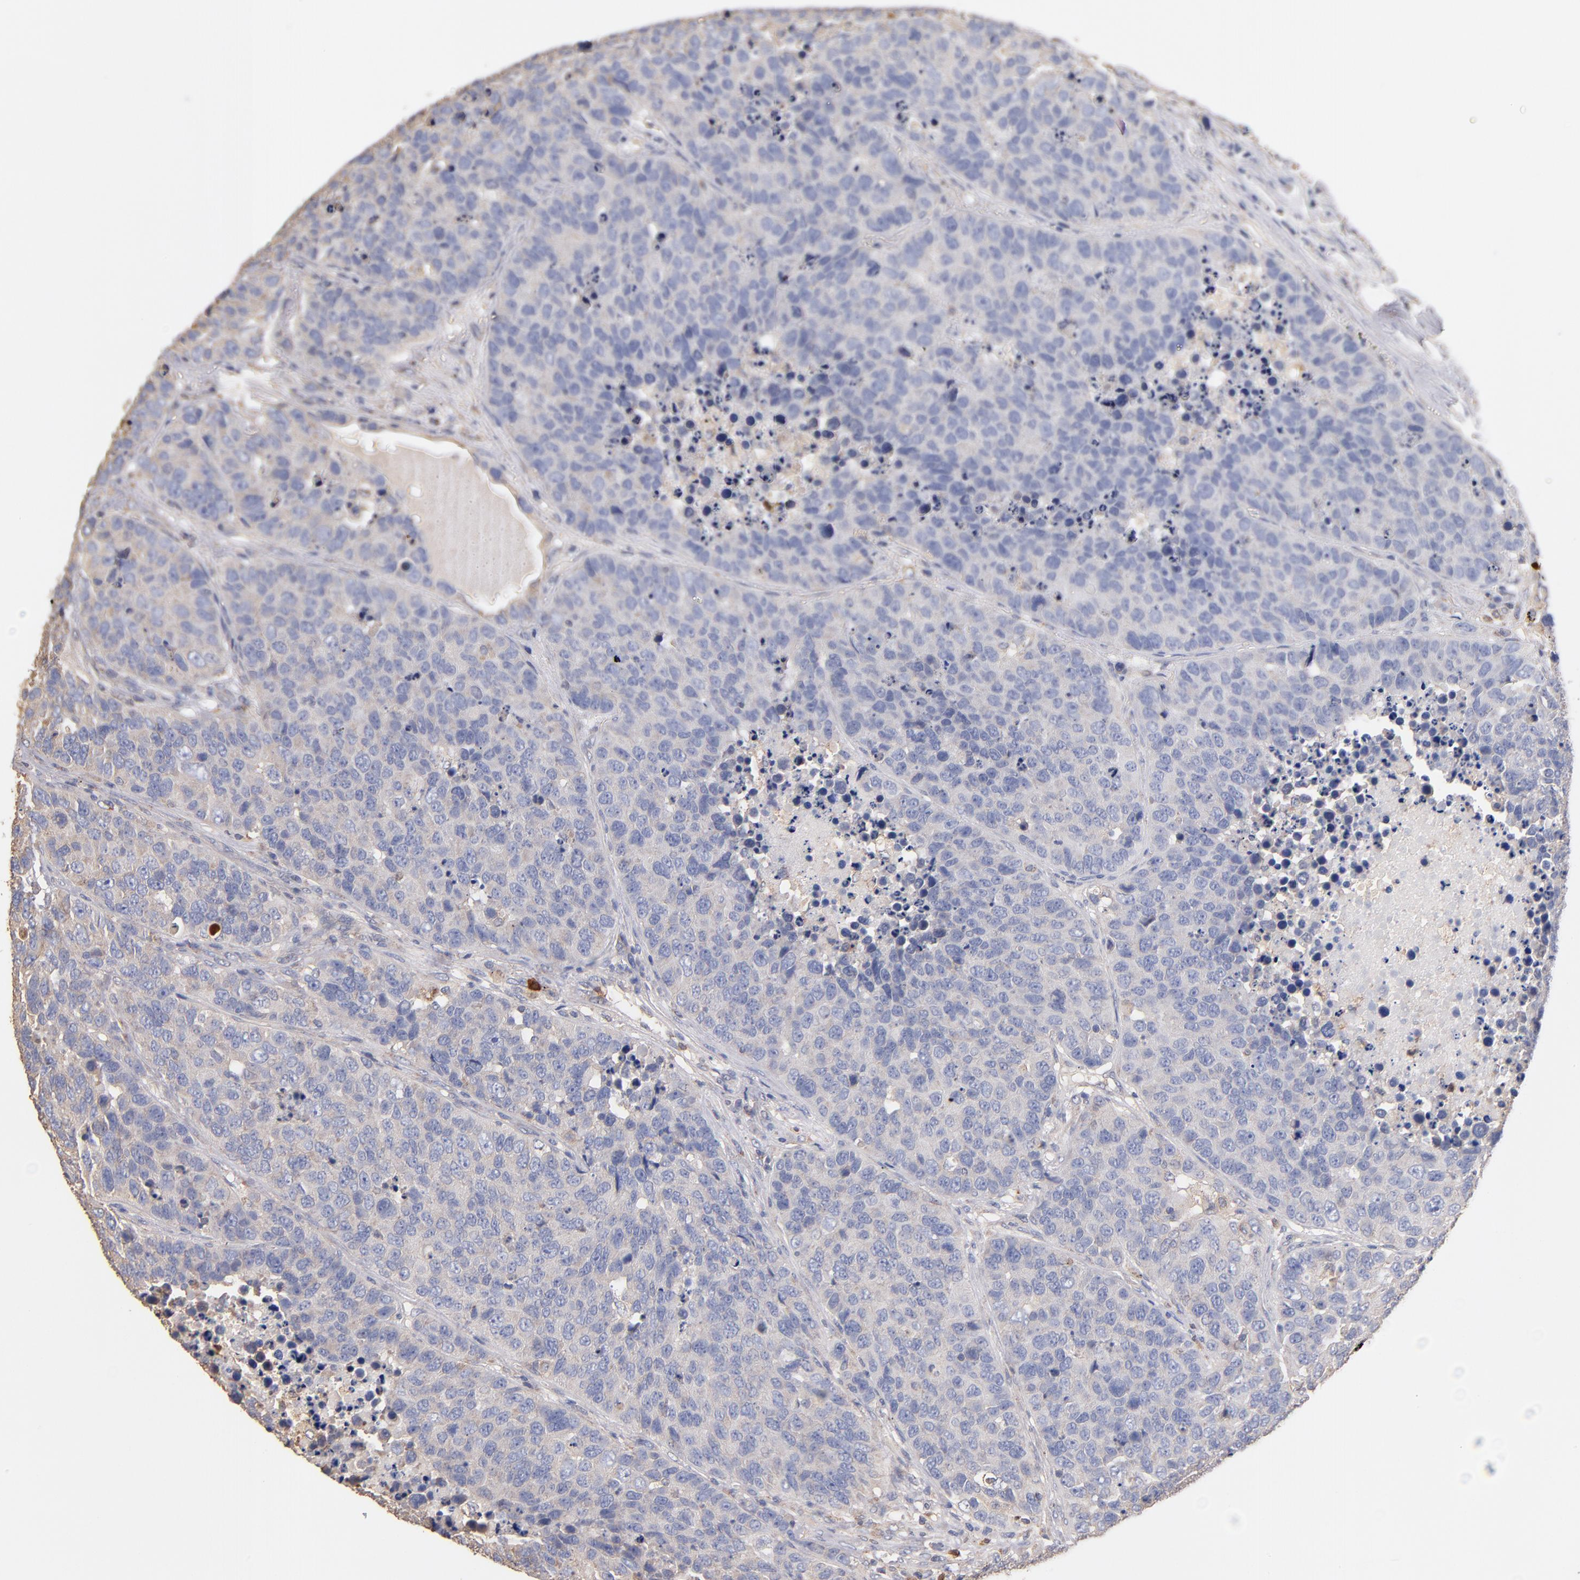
{"staining": {"intensity": "weak", "quantity": "<25%", "location": "cytoplasmic/membranous"}, "tissue": "carcinoid", "cell_type": "Tumor cells", "image_type": "cancer", "snomed": [{"axis": "morphology", "description": "Carcinoid, malignant, NOS"}, {"axis": "topography", "description": "Lung"}], "caption": "There is no significant expression in tumor cells of carcinoid (malignant).", "gene": "RO60", "patient": {"sex": "male", "age": 60}}